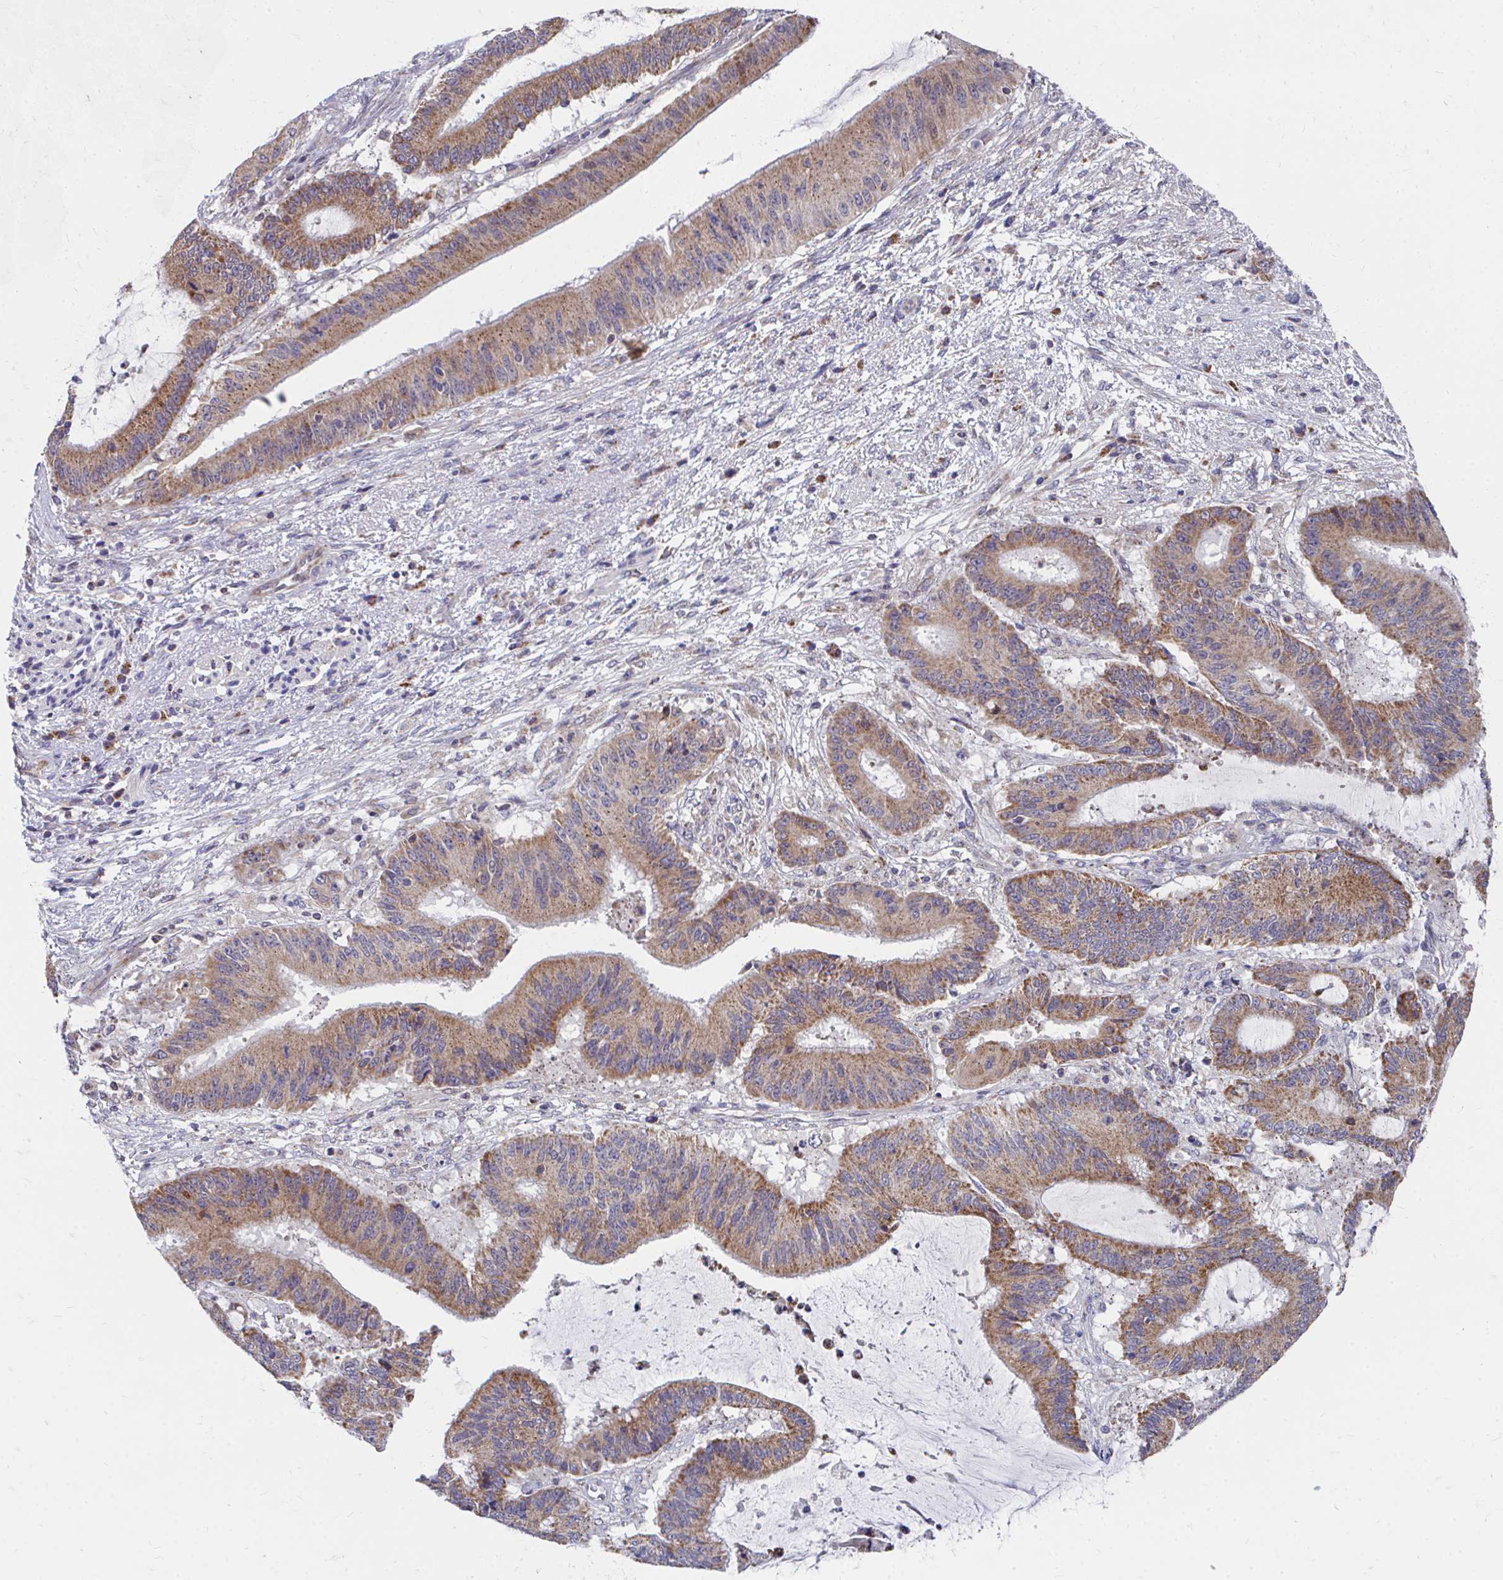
{"staining": {"intensity": "moderate", "quantity": "25%-75%", "location": "cytoplasmic/membranous"}, "tissue": "liver cancer", "cell_type": "Tumor cells", "image_type": "cancer", "snomed": [{"axis": "morphology", "description": "Normal tissue, NOS"}, {"axis": "morphology", "description": "Cholangiocarcinoma"}, {"axis": "topography", "description": "Liver"}, {"axis": "topography", "description": "Peripheral nerve tissue"}], "caption": "The histopathology image exhibits immunohistochemical staining of liver cancer. There is moderate cytoplasmic/membranous positivity is appreciated in approximately 25%-75% of tumor cells.", "gene": "PEX3", "patient": {"sex": "female", "age": 73}}